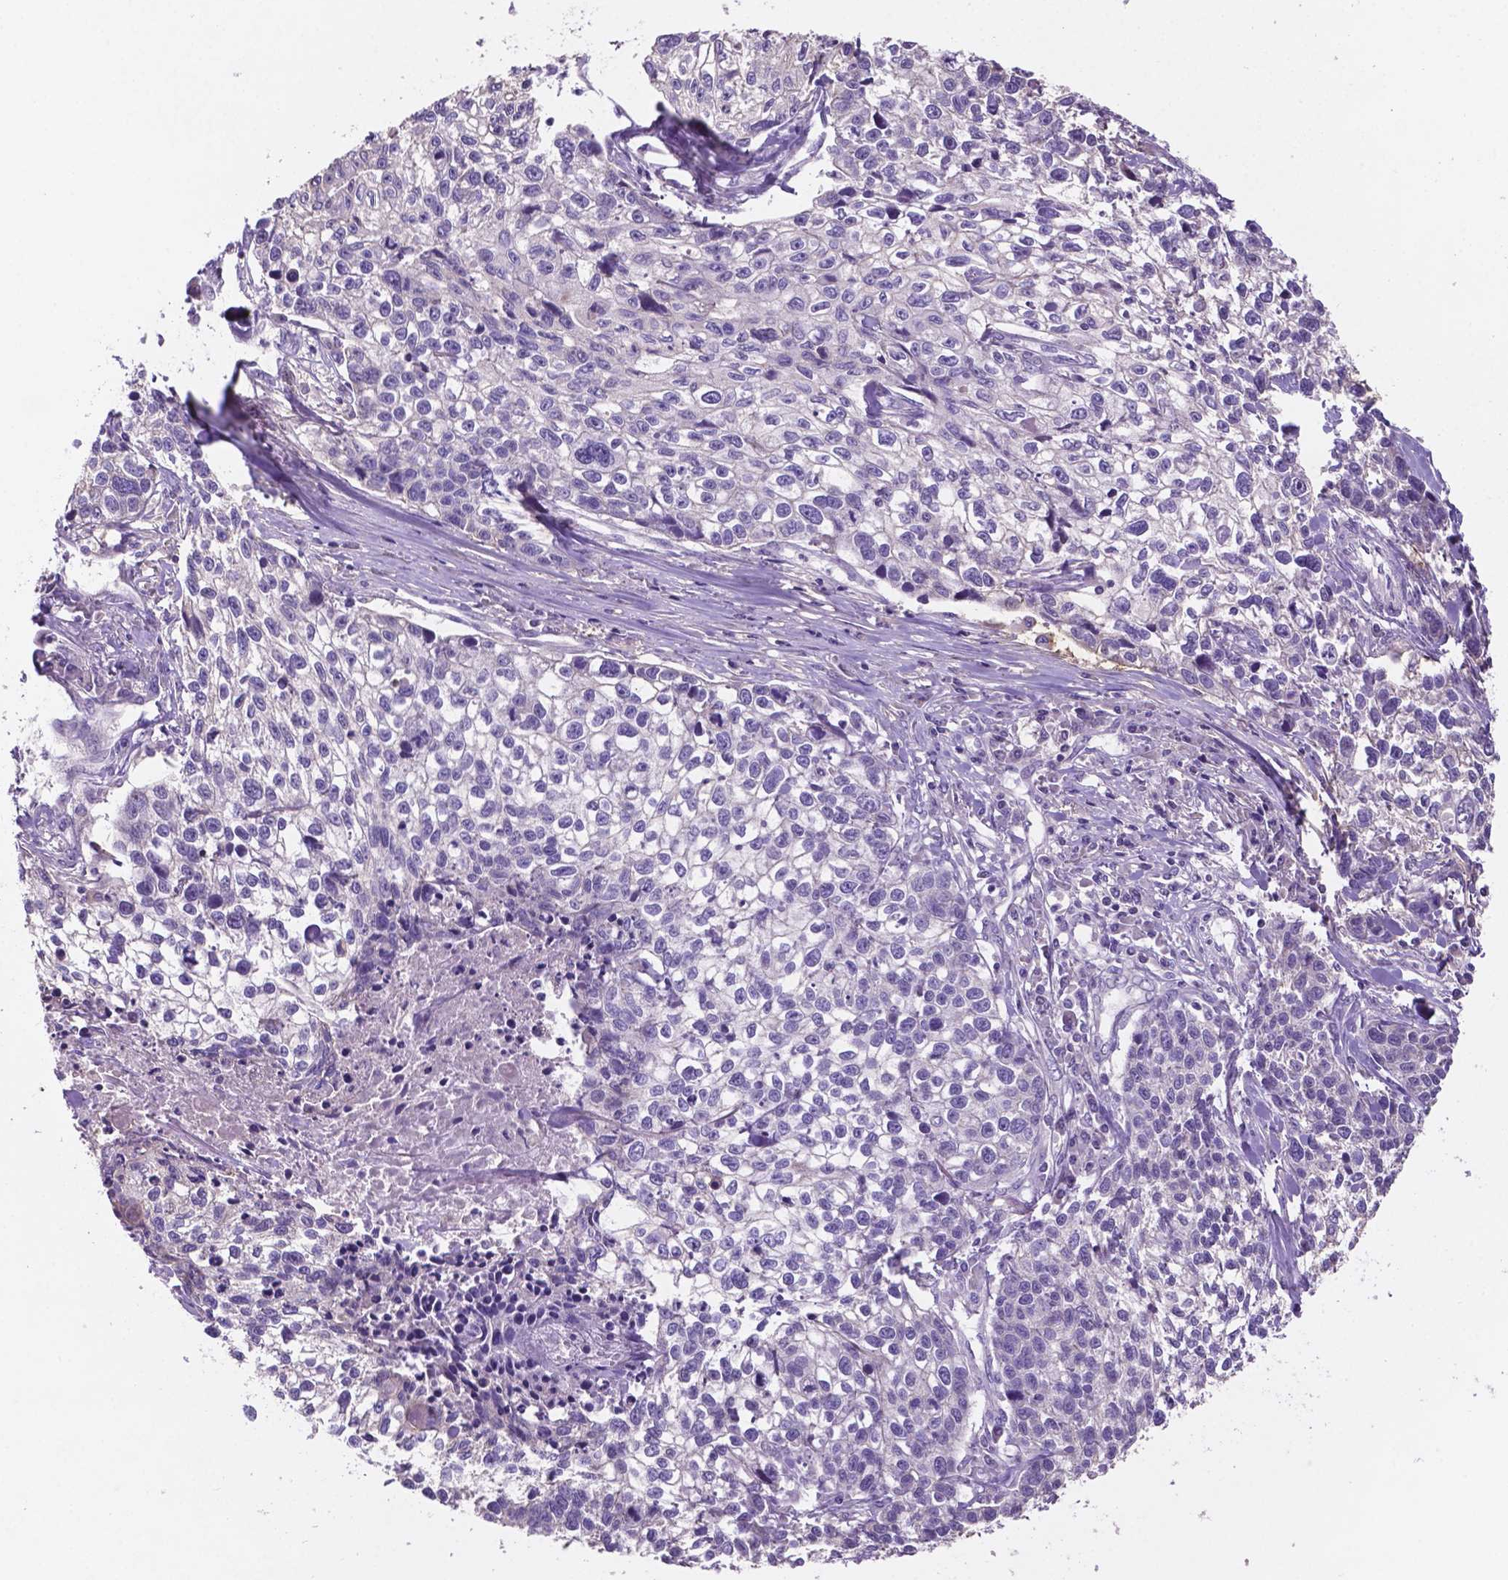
{"staining": {"intensity": "negative", "quantity": "none", "location": "none"}, "tissue": "lung cancer", "cell_type": "Tumor cells", "image_type": "cancer", "snomed": [{"axis": "morphology", "description": "Squamous cell carcinoma, NOS"}, {"axis": "topography", "description": "Lung"}], "caption": "High power microscopy photomicrograph of an IHC image of squamous cell carcinoma (lung), revealing no significant positivity in tumor cells.", "gene": "MKRN2OS", "patient": {"sex": "male", "age": 74}}